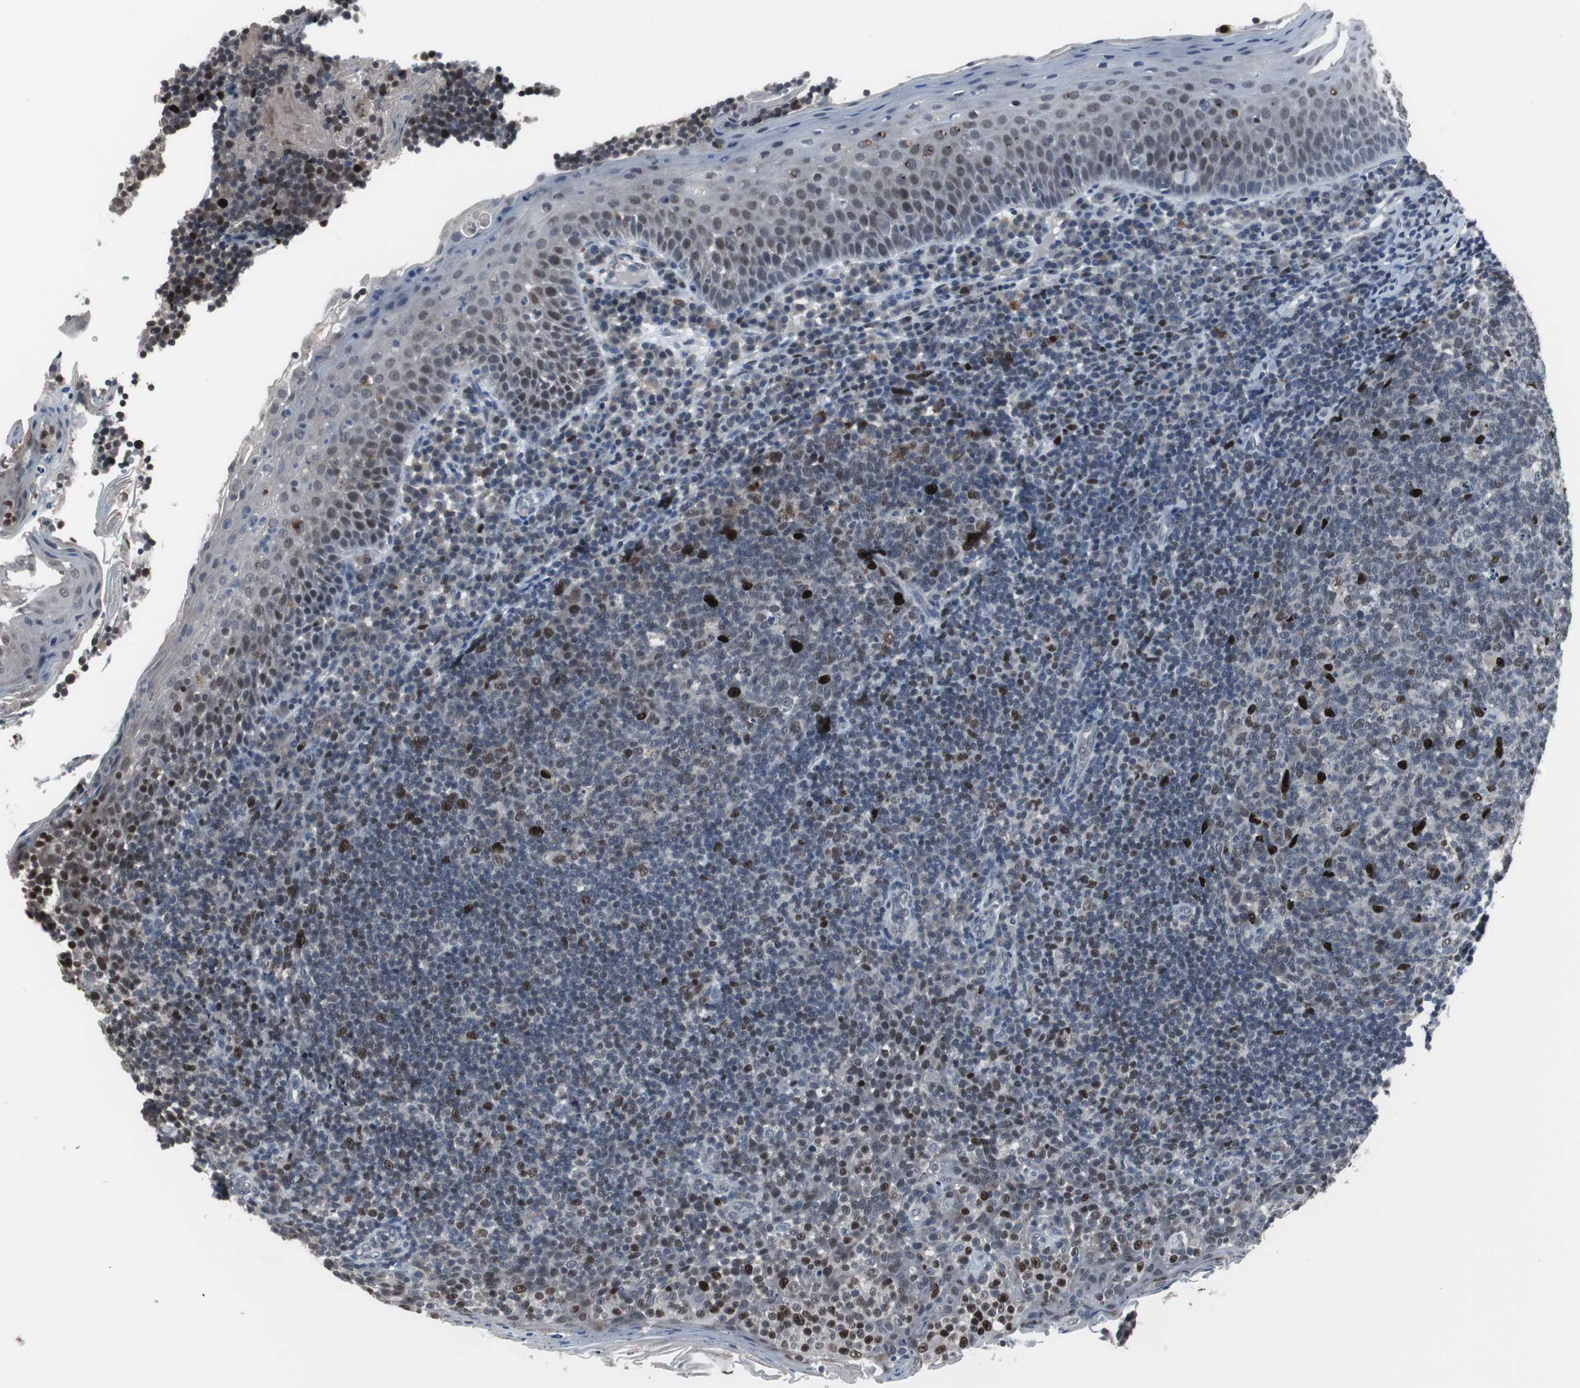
{"staining": {"intensity": "strong", "quantity": "25%-75%", "location": "nuclear"}, "tissue": "tonsil", "cell_type": "Germinal center cells", "image_type": "normal", "snomed": [{"axis": "morphology", "description": "Normal tissue, NOS"}, {"axis": "topography", "description": "Tonsil"}], "caption": "Approximately 25%-75% of germinal center cells in normal human tonsil reveal strong nuclear protein expression as visualized by brown immunohistochemical staining.", "gene": "FOXP4", "patient": {"sex": "male", "age": 17}}